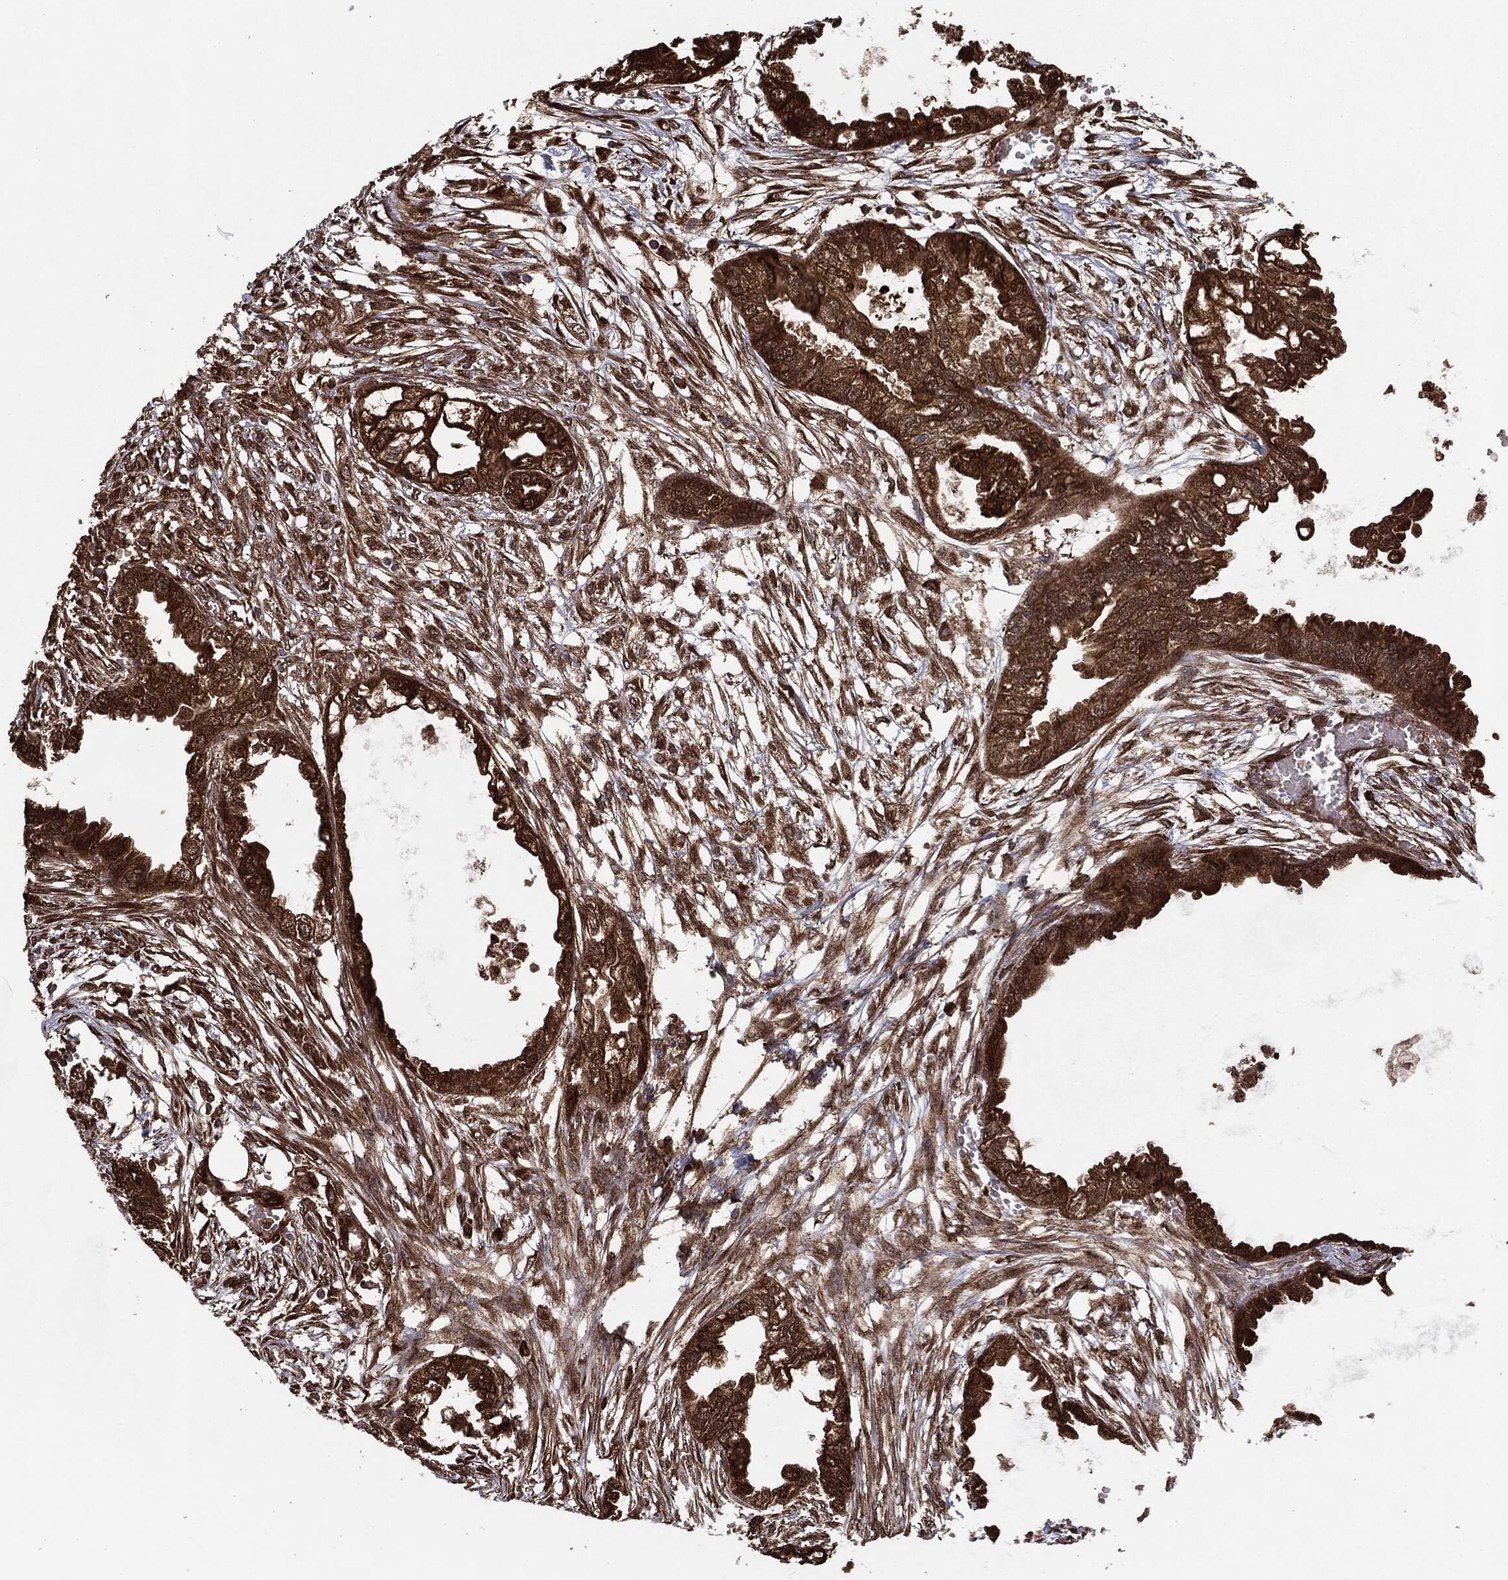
{"staining": {"intensity": "strong", "quantity": ">75%", "location": "cytoplasmic/membranous"}, "tissue": "endometrial cancer", "cell_type": "Tumor cells", "image_type": "cancer", "snomed": [{"axis": "morphology", "description": "Adenocarcinoma, NOS"}, {"axis": "morphology", "description": "Adenocarcinoma, metastatic, NOS"}, {"axis": "topography", "description": "Adipose tissue"}, {"axis": "topography", "description": "Endometrium"}], "caption": "Protein expression analysis of endometrial cancer (adenocarcinoma) displays strong cytoplasmic/membranous staining in approximately >75% of tumor cells. Using DAB (3,3'-diaminobenzidine) (brown) and hematoxylin (blue) stains, captured at high magnification using brightfield microscopy.", "gene": "NME1", "patient": {"sex": "female", "age": 67}}